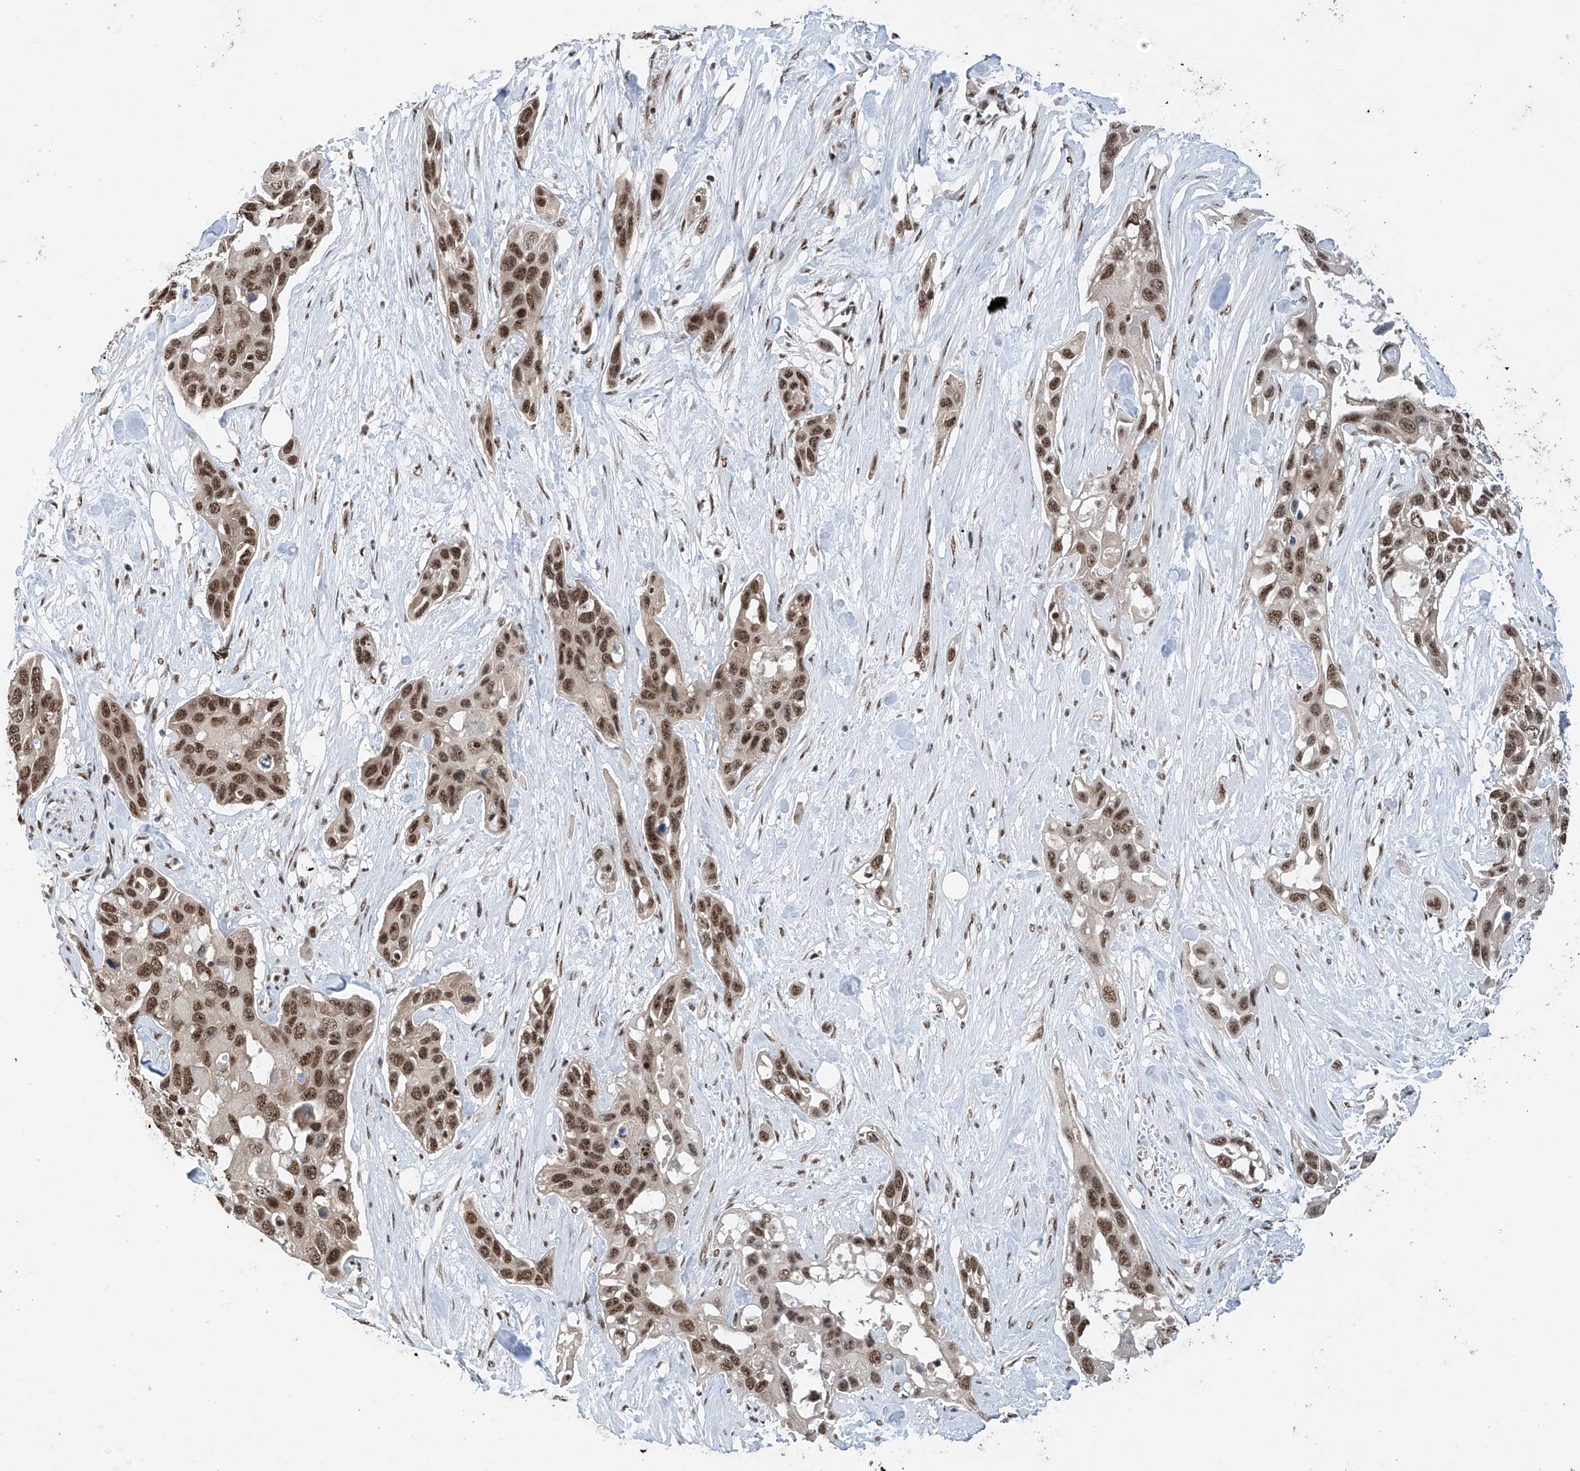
{"staining": {"intensity": "moderate", "quantity": ">75%", "location": "nuclear"}, "tissue": "pancreatic cancer", "cell_type": "Tumor cells", "image_type": "cancer", "snomed": [{"axis": "morphology", "description": "Adenocarcinoma, NOS"}, {"axis": "topography", "description": "Pancreas"}], "caption": "Brown immunohistochemical staining in human adenocarcinoma (pancreatic) demonstrates moderate nuclear positivity in approximately >75% of tumor cells. Nuclei are stained in blue.", "gene": "RPAIN", "patient": {"sex": "female", "age": 60}}